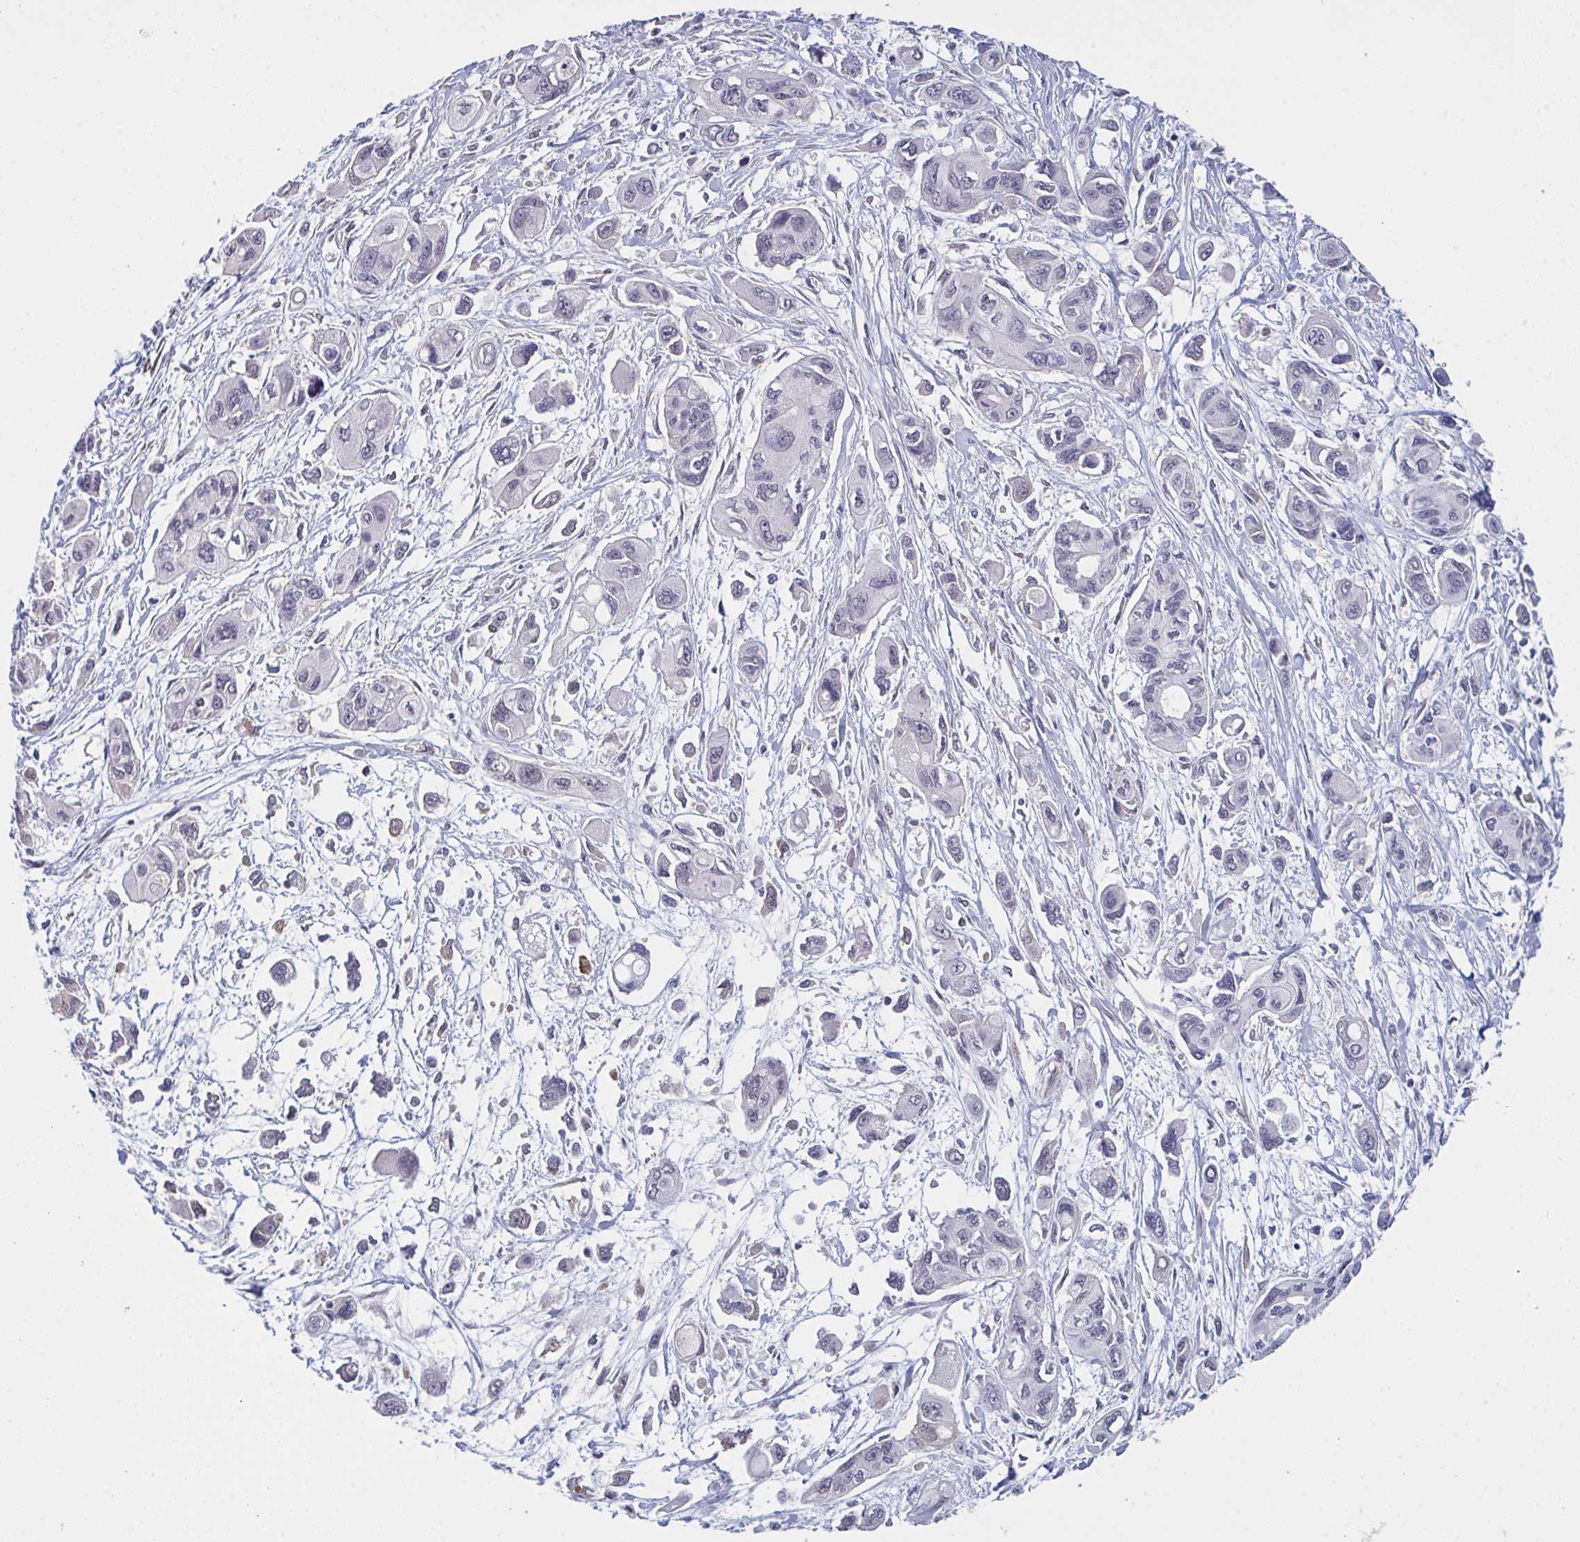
{"staining": {"intensity": "negative", "quantity": "none", "location": "none"}, "tissue": "pancreatic cancer", "cell_type": "Tumor cells", "image_type": "cancer", "snomed": [{"axis": "morphology", "description": "Adenocarcinoma, NOS"}, {"axis": "topography", "description": "Pancreas"}], "caption": "Pancreatic cancer (adenocarcinoma) stained for a protein using IHC exhibits no positivity tumor cells.", "gene": "ZNF784", "patient": {"sex": "female", "age": 47}}